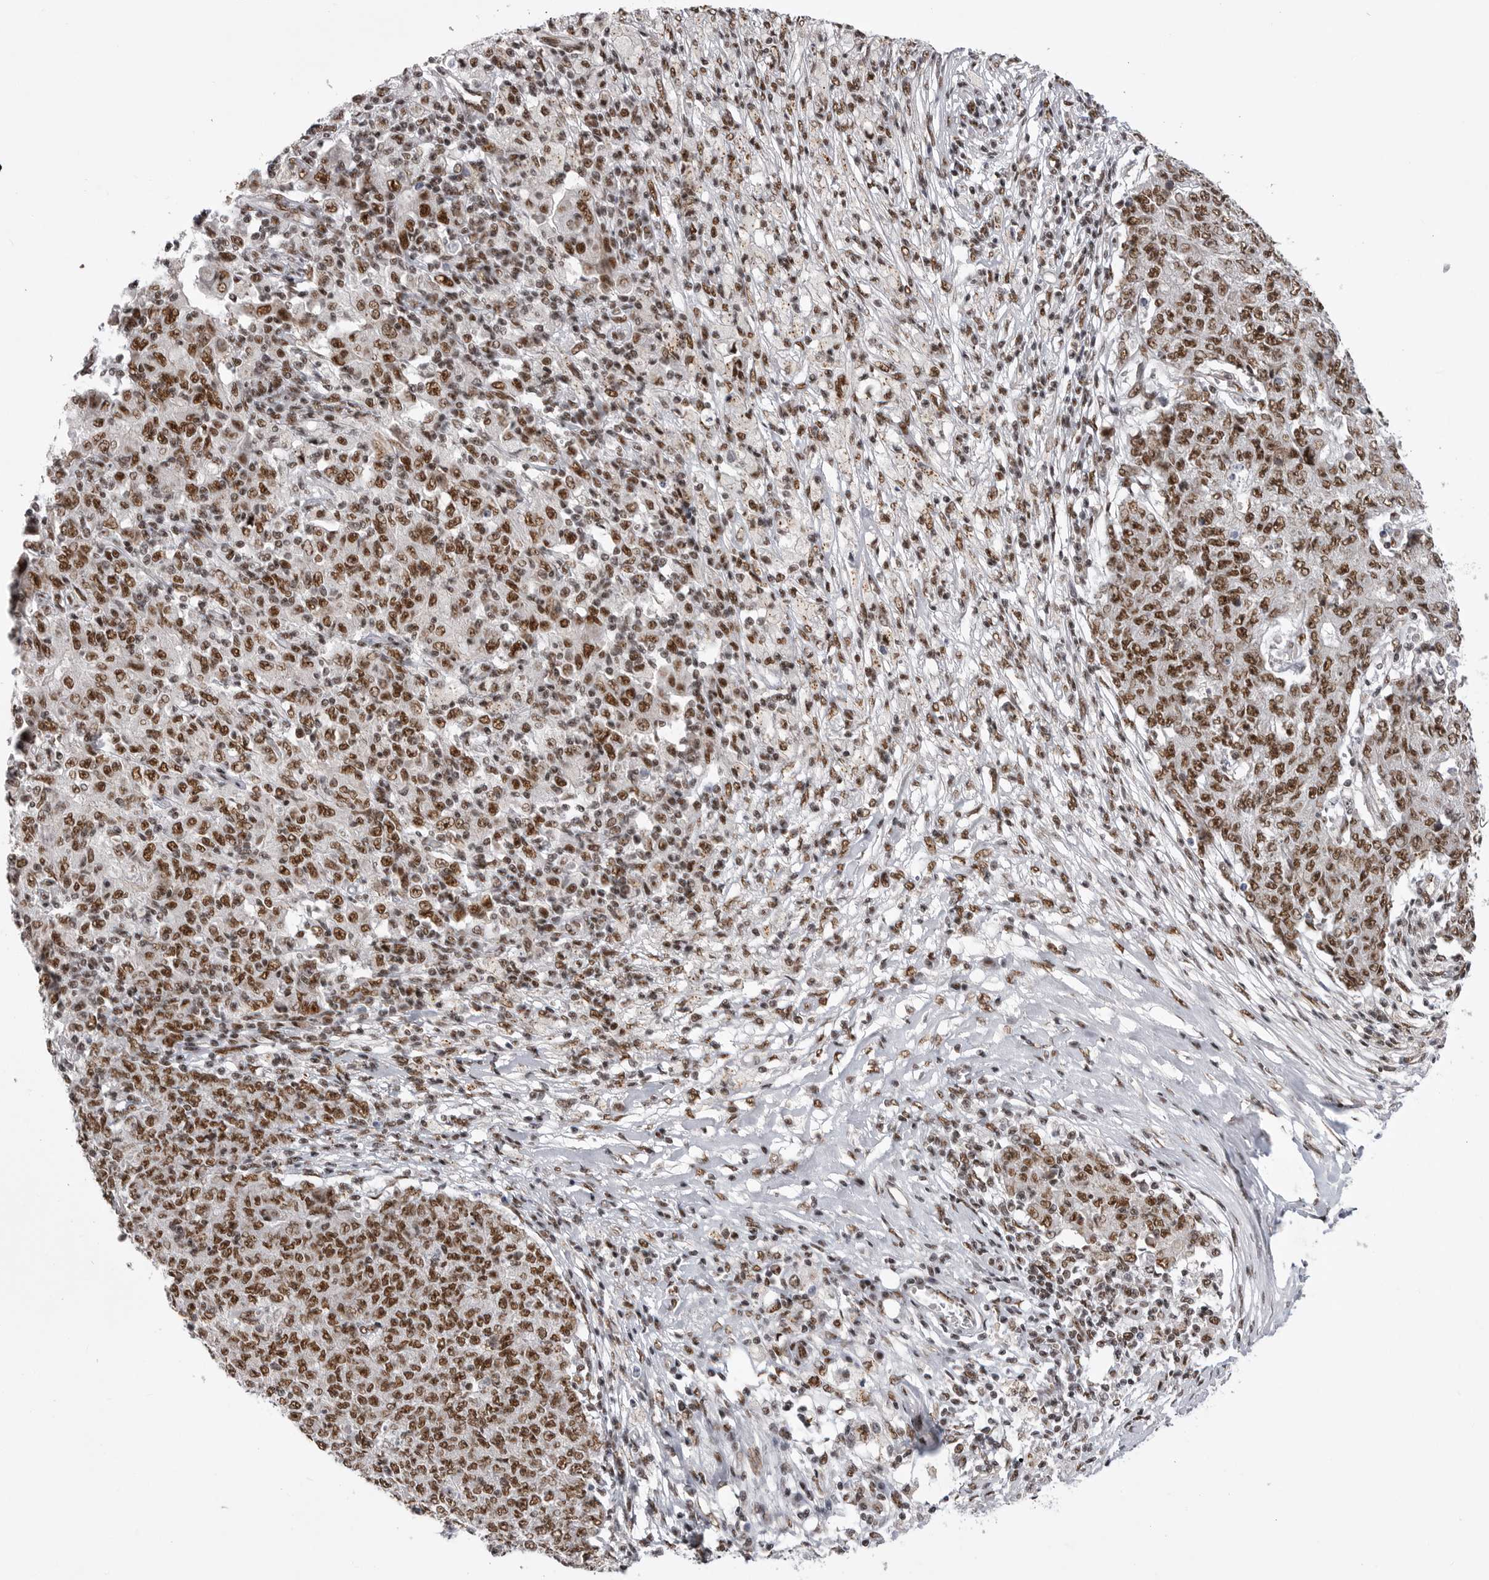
{"staining": {"intensity": "strong", "quantity": ">75%", "location": "nuclear"}, "tissue": "ovarian cancer", "cell_type": "Tumor cells", "image_type": "cancer", "snomed": [{"axis": "morphology", "description": "Carcinoma, endometroid"}, {"axis": "topography", "description": "Ovary"}], "caption": "Protein expression analysis of endometroid carcinoma (ovarian) demonstrates strong nuclear positivity in approximately >75% of tumor cells. The staining was performed using DAB (3,3'-diaminobenzidine), with brown indicating positive protein expression. Nuclei are stained blue with hematoxylin.", "gene": "PPP1R8", "patient": {"sex": "female", "age": 42}}